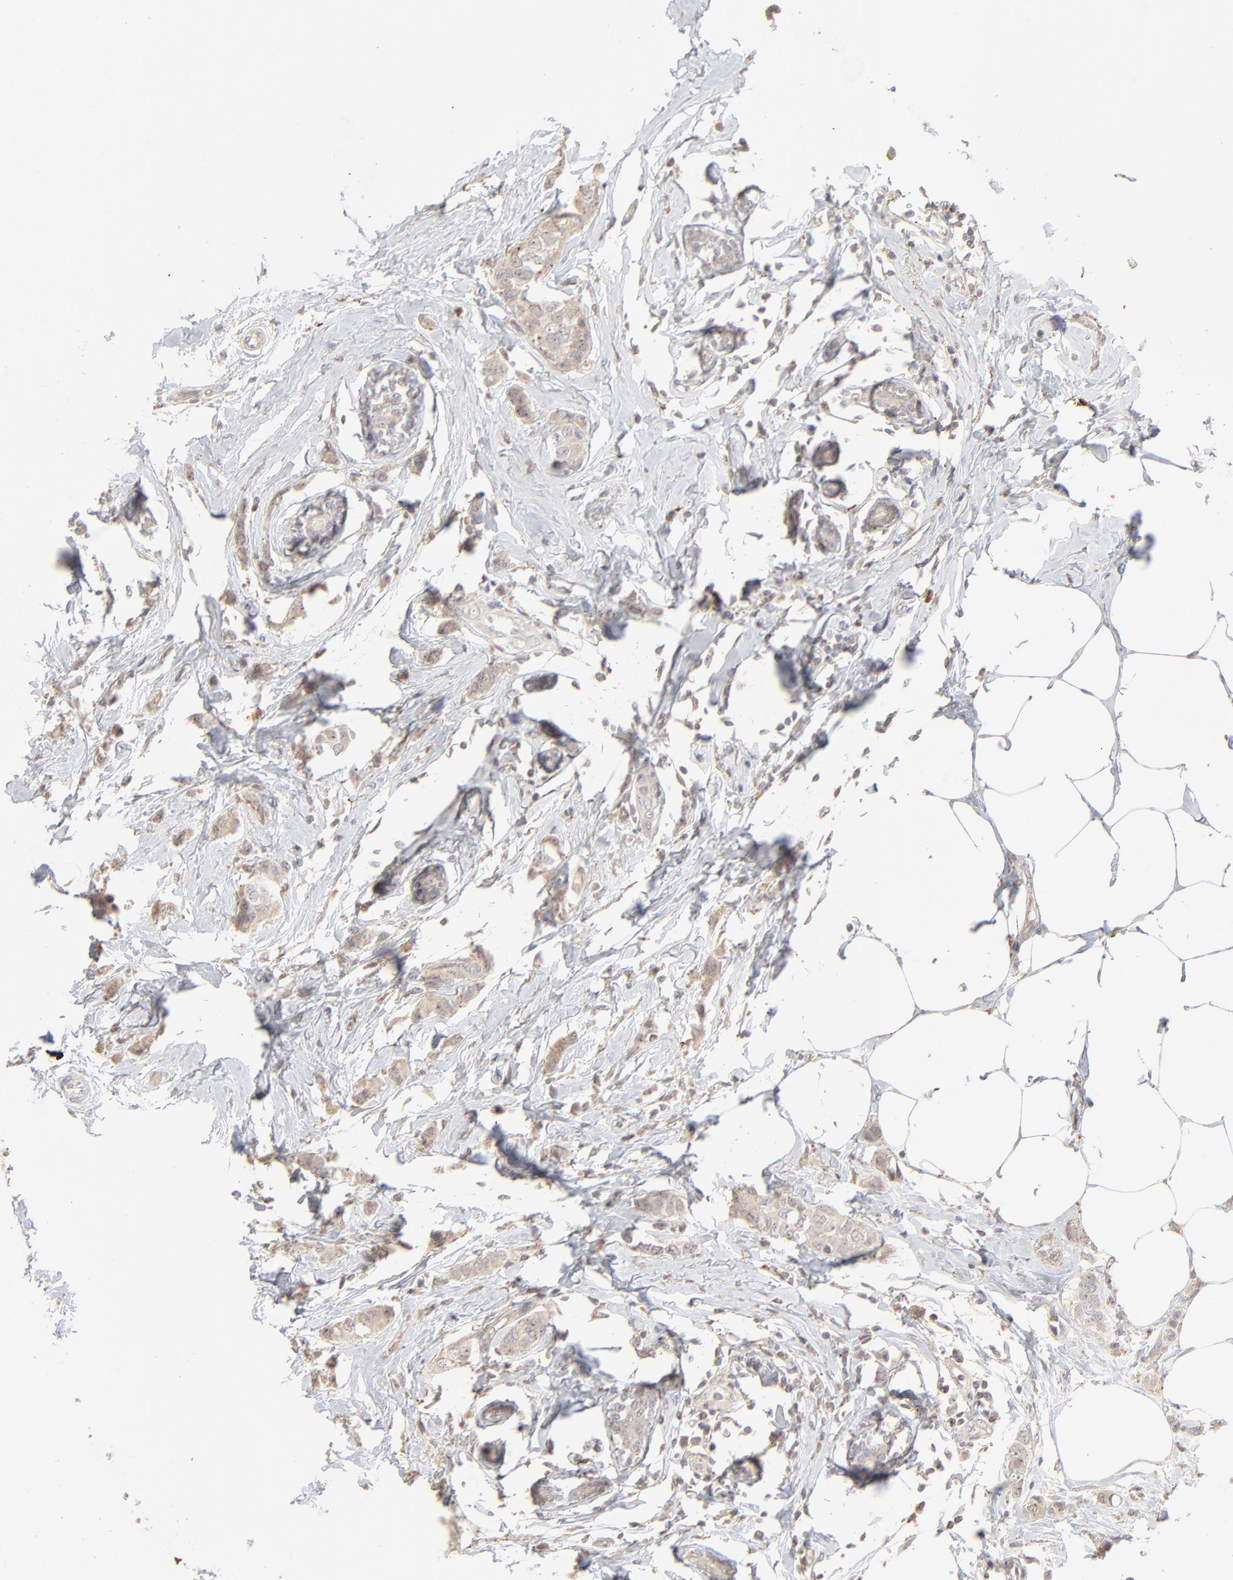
{"staining": {"intensity": "weak", "quantity": ">75%", "location": "cytoplasmic/membranous"}, "tissue": "breast cancer", "cell_type": "Tumor cells", "image_type": "cancer", "snomed": [{"axis": "morphology", "description": "Normal tissue, NOS"}, {"axis": "morphology", "description": "Duct carcinoma"}, {"axis": "topography", "description": "Breast"}], "caption": "Approximately >75% of tumor cells in human breast cancer (infiltrating ductal carcinoma) reveal weak cytoplasmic/membranous protein staining as visualized by brown immunohistochemical staining.", "gene": "POMT2", "patient": {"sex": "female", "age": 50}}